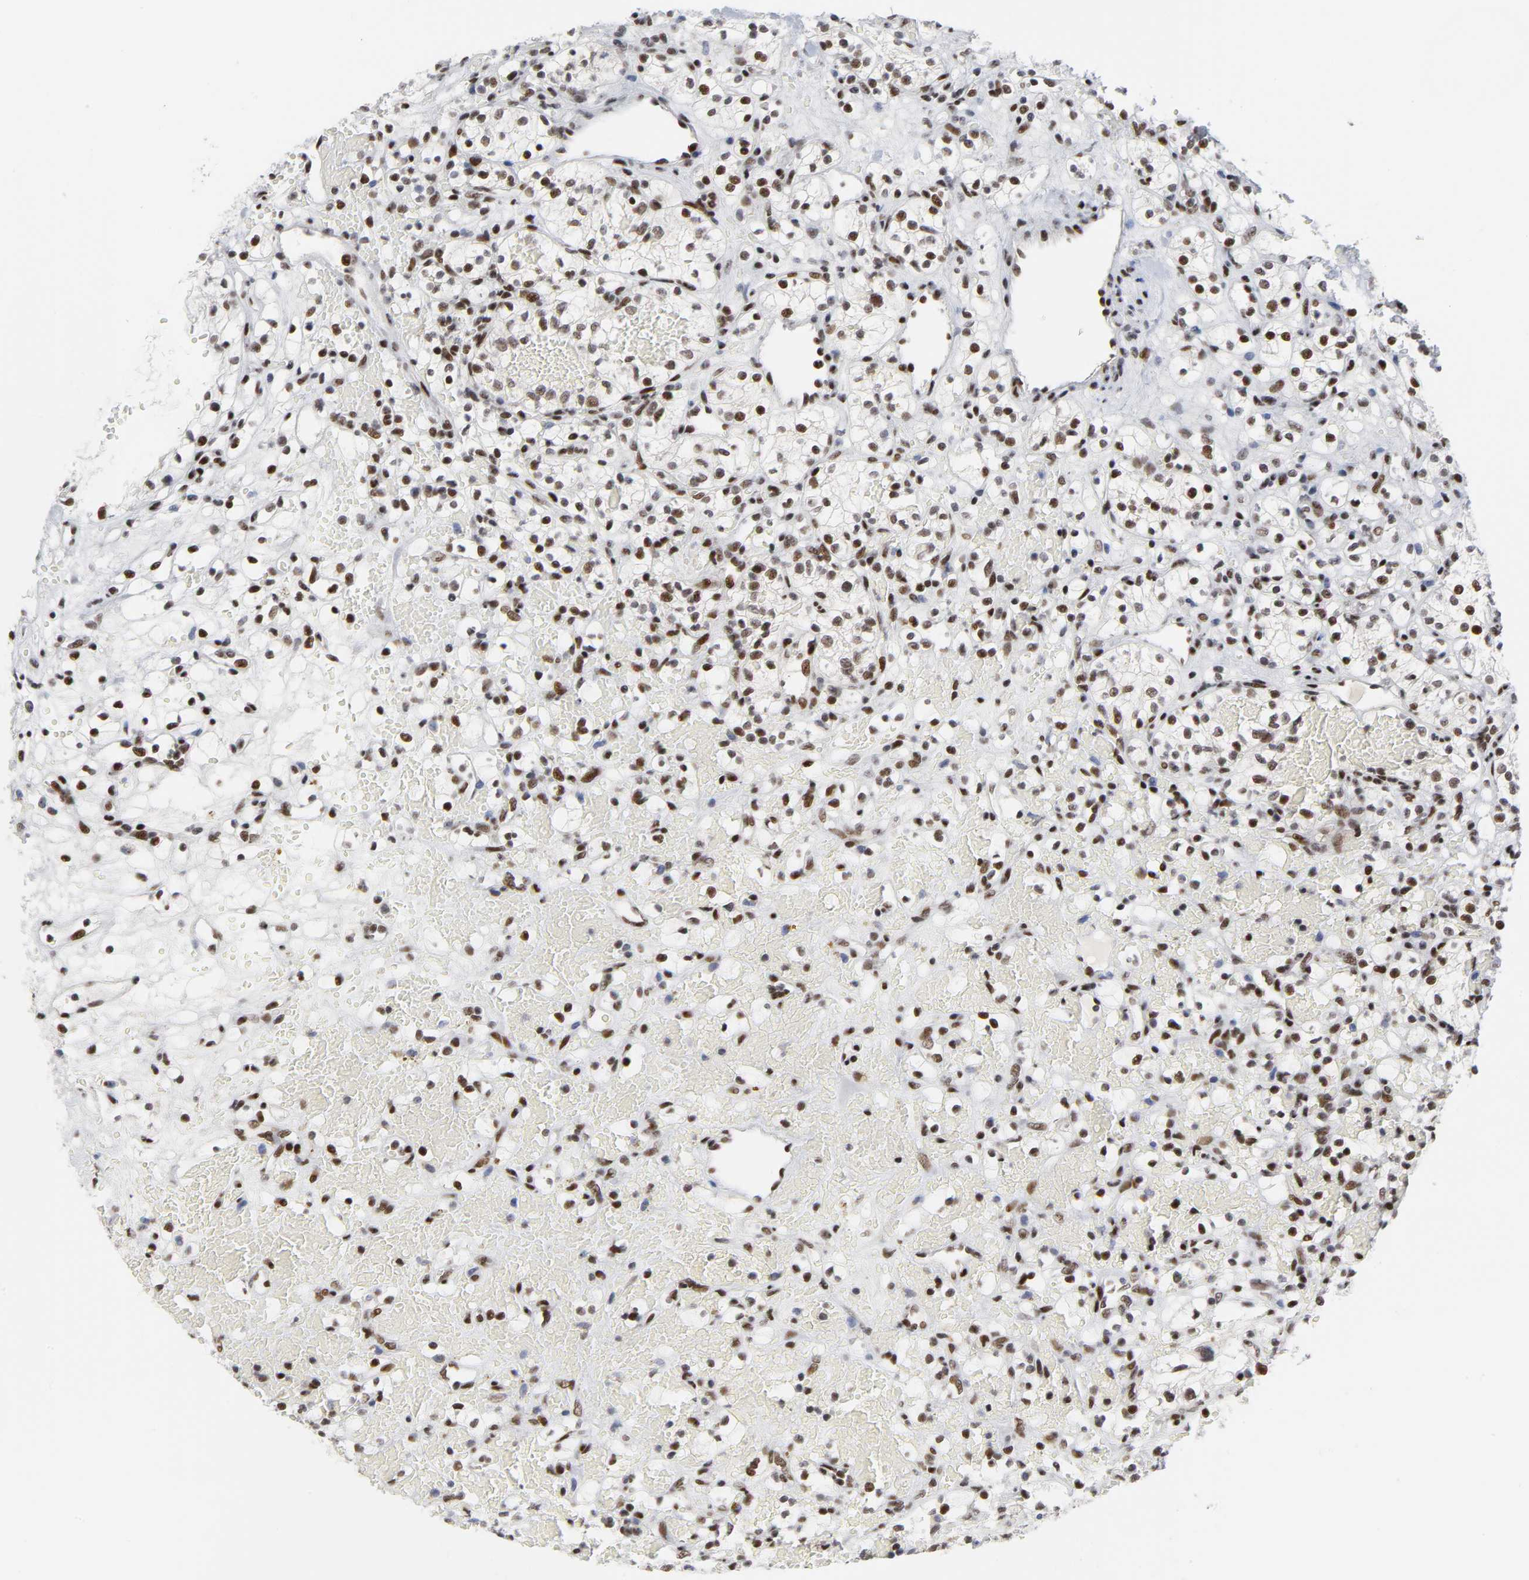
{"staining": {"intensity": "moderate", "quantity": ">75%", "location": "nuclear"}, "tissue": "renal cancer", "cell_type": "Tumor cells", "image_type": "cancer", "snomed": [{"axis": "morphology", "description": "Adenocarcinoma, NOS"}, {"axis": "topography", "description": "Kidney"}], "caption": "Renal adenocarcinoma stained with IHC reveals moderate nuclear expression in approximately >75% of tumor cells.", "gene": "CREBBP", "patient": {"sex": "female", "age": 60}}